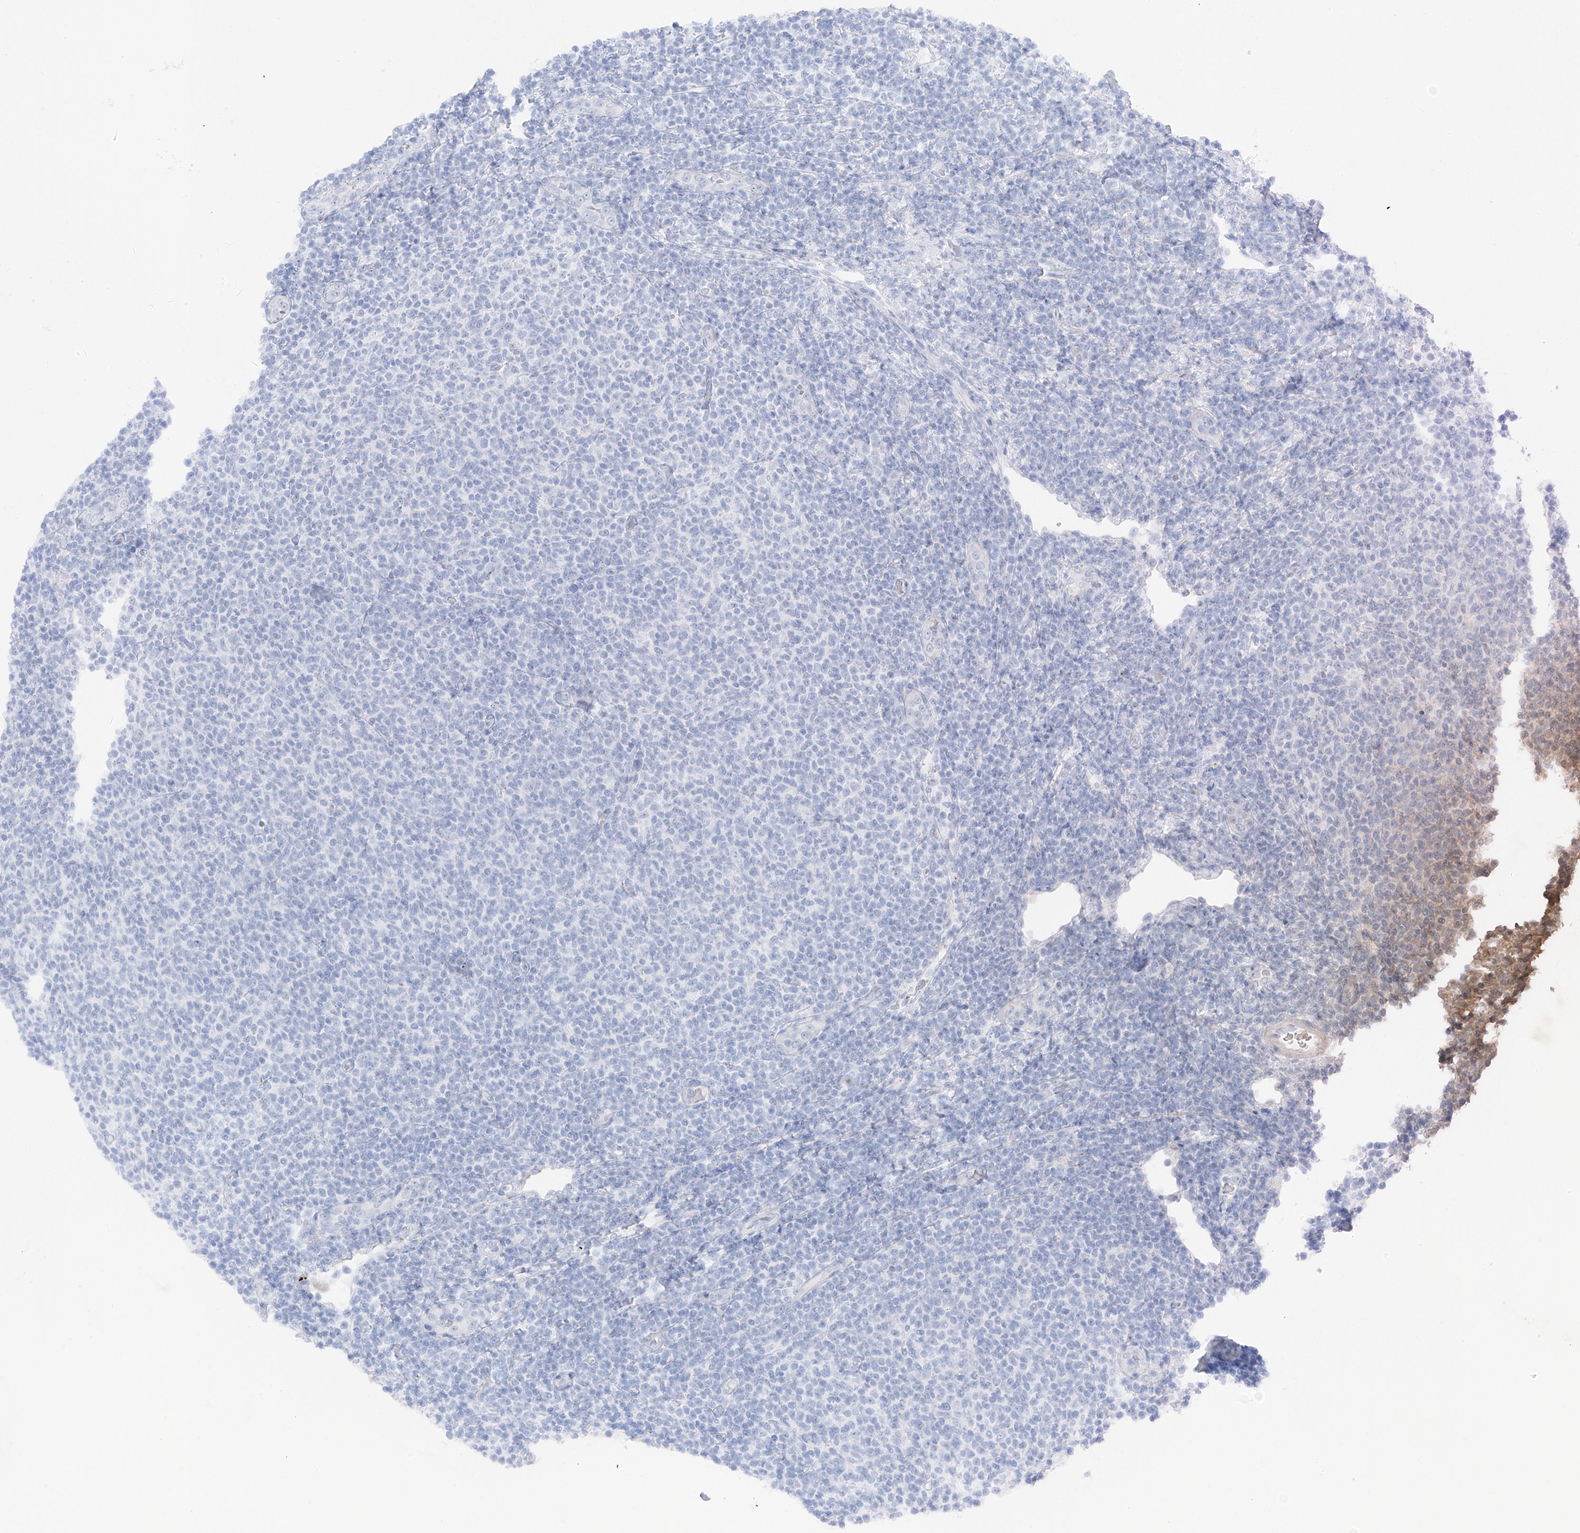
{"staining": {"intensity": "negative", "quantity": "none", "location": "none"}, "tissue": "lymphoma", "cell_type": "Tumor cells", "image_type": "cancer", "snomed": [{"axis": "morphology", "description": "Malignant lymphoma, non-Hodgkin's type, Low grade"}, {"axis": "topography", "description": "Lymph node"}], "caption": "Immunohistochemistry image of low-grade malignant lymphoma, non-Hodgkin's type stained for a protein (brown), which demonstrates no expression in tumor cells.", "gene": "PSPH", "patient": {"sex": "male", "age": 66}}